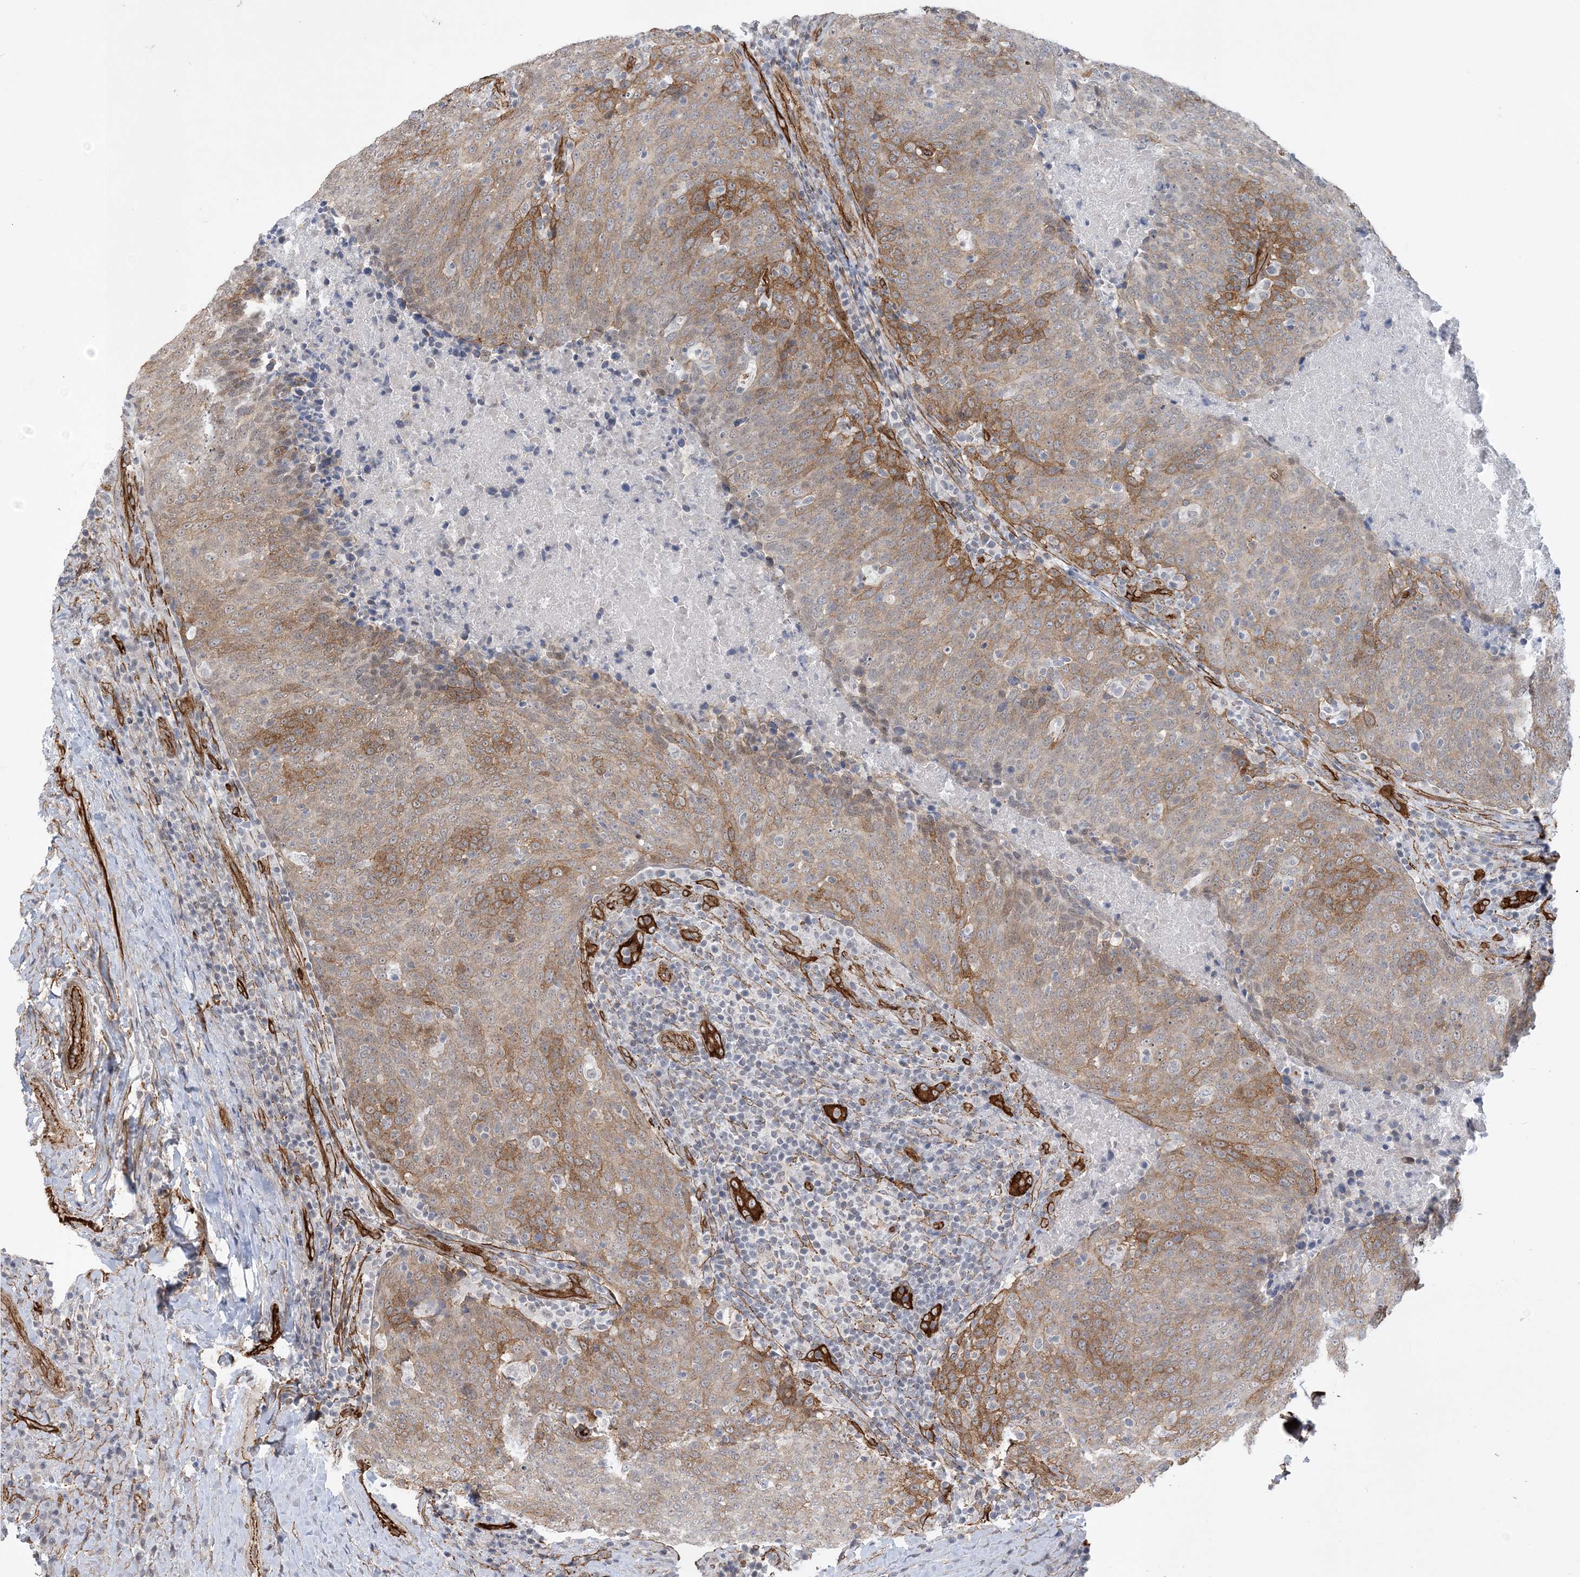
{"staining": {"intensity": "moderate", "quantity": ">75%", "location": "cytoplasmic/membranous"}, "tissue": "head and neck cancer", "cell_type": "Tumor cells", "image_type": "cancer", "snomed": [{"axis": "morphology", "description": "Squamous cell carcinoma, NOS"}, {"axis": "morphology", "description": "Squamous cell carcinoma, metastatic, NOS"}, {"axis": "topography", "description": "Lymph node"}, {"axis": "topography", "description": "Head-Neck"}], "caption": "Moderate cytoplasmic/membranous protein positivity is identified in about >75% of tumor cells in head and neck metastatic squamous cell carcinoma.", "gene": "RAI14", "patient": {"sex": "male", "age": 62}}